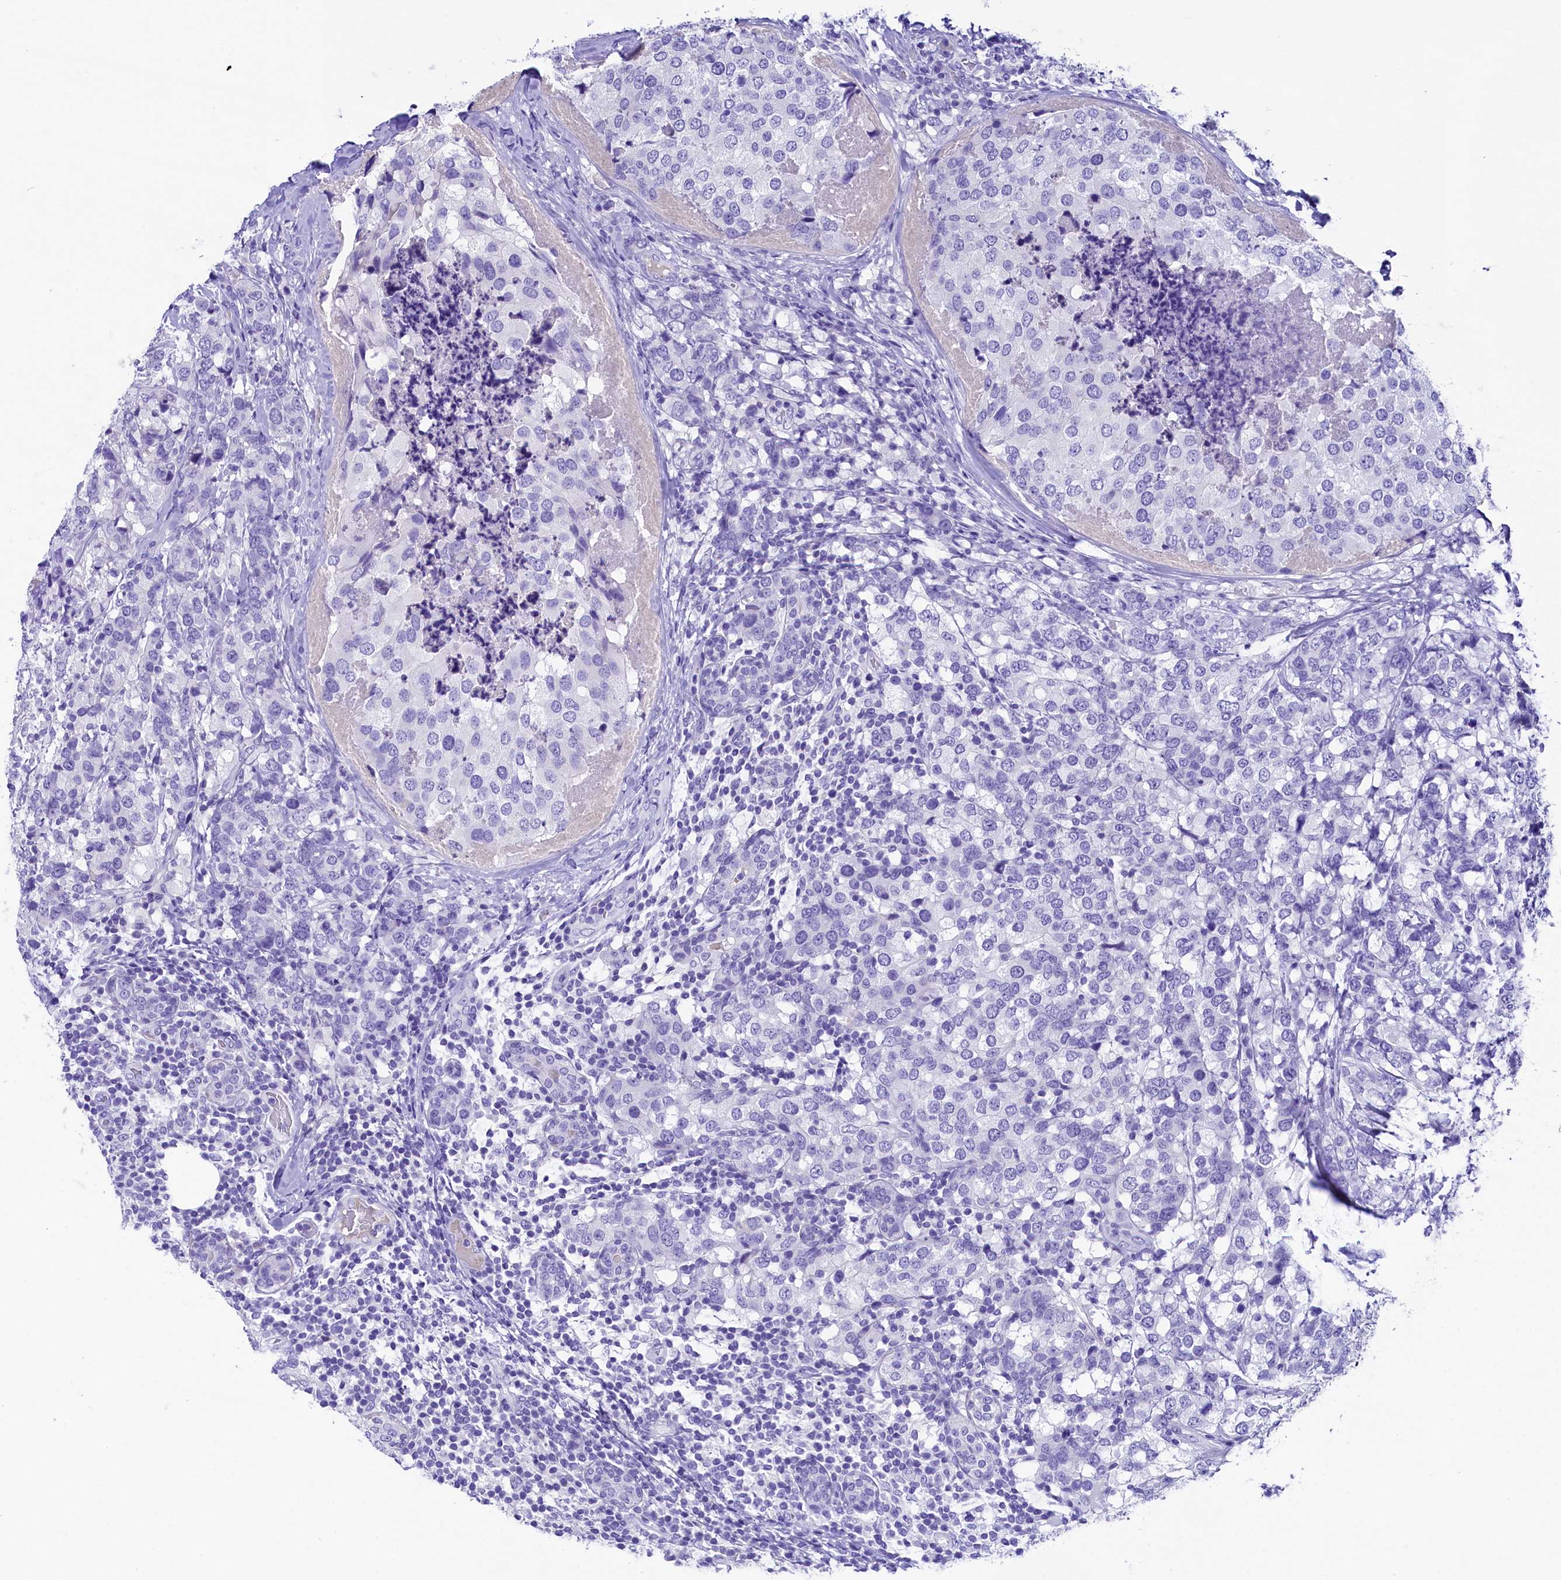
{"staining": {"intensity": "negative", "quantity": "none", "location": "none"}, "tissue": "breast cancer", "cell_type": "Tumor cells", "image_type": "cancer", "snomed": [{"axis": "morphology", "description": "Lobular carcinoma"}, {"axis": "topography", "description": "Breast"}], "caption": "Immunohistochemistry photomicrograph of breast cancer (lobular carcinoma) stained for a protein (brown), which reveals no staining in tumor cells. Brightfield microscopy of immunohistochemistry stained with DAB (brown) and hematoxylin (blue), captured at high magnification.", "gene": "SKIDA1", "patient": {"sex": "female", "age": 59}}